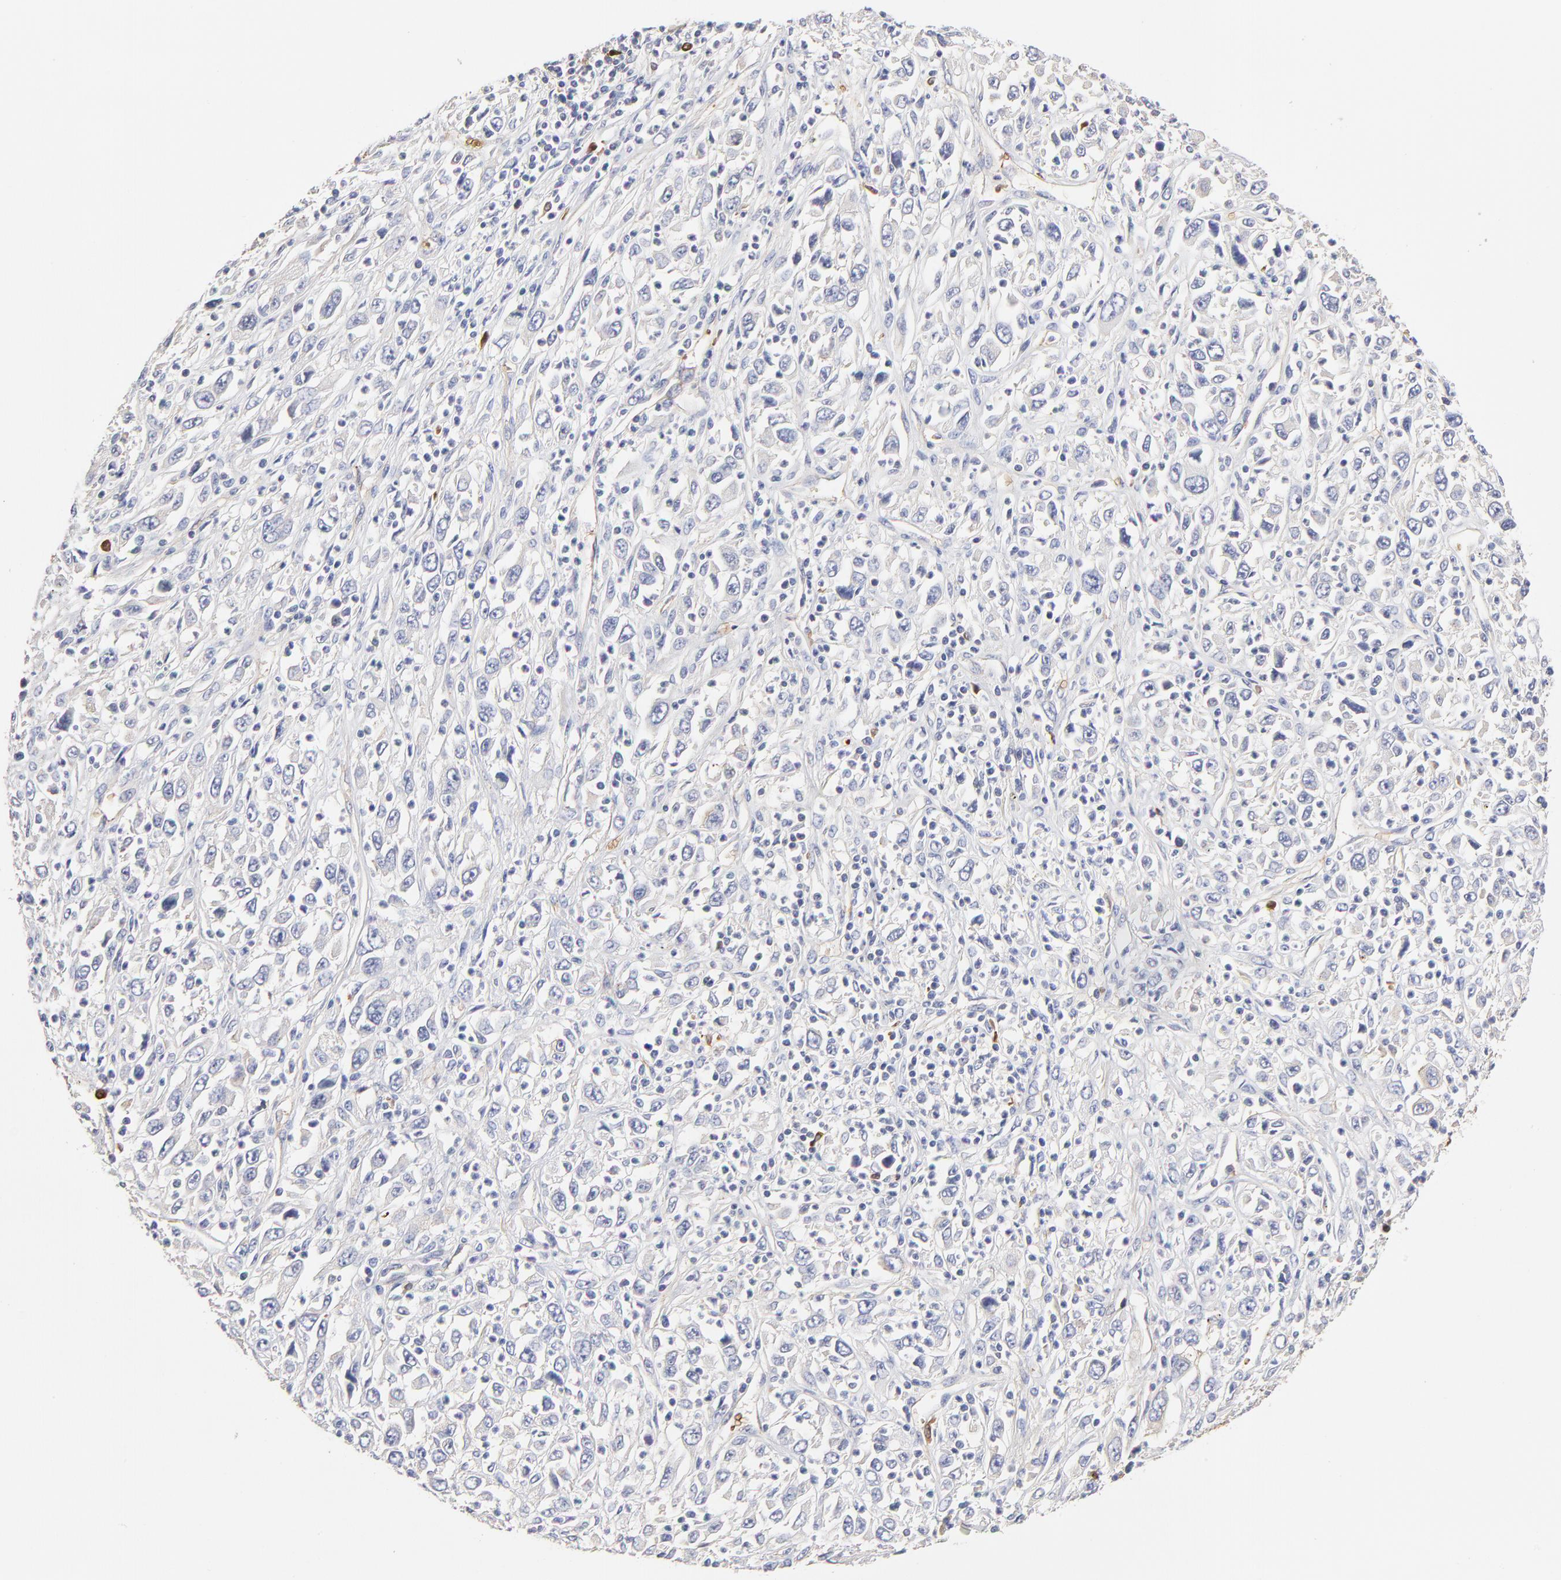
{"staining": {"intensity": "weak", "quantity": "<25%", "location": "cytoplasmic/membranous"}, "tissue": "melanoma", "cell_type": "Tumor cells", "image_type": "cancer", "snomed": [{"axis": "morphology", "description": "Malignant melanoma, Metastatic site"}, {"axis": "topography", "description": "Skin"}], "caption": "High power microscopy histopathology image of an immunohistochemistry (IHC) histopathology image of malignant melanoma (metastatic site), revealing no significant expression in tumor cells.", "gene": "CD2AP", "patient": {"sex": "female", "age": 56}}